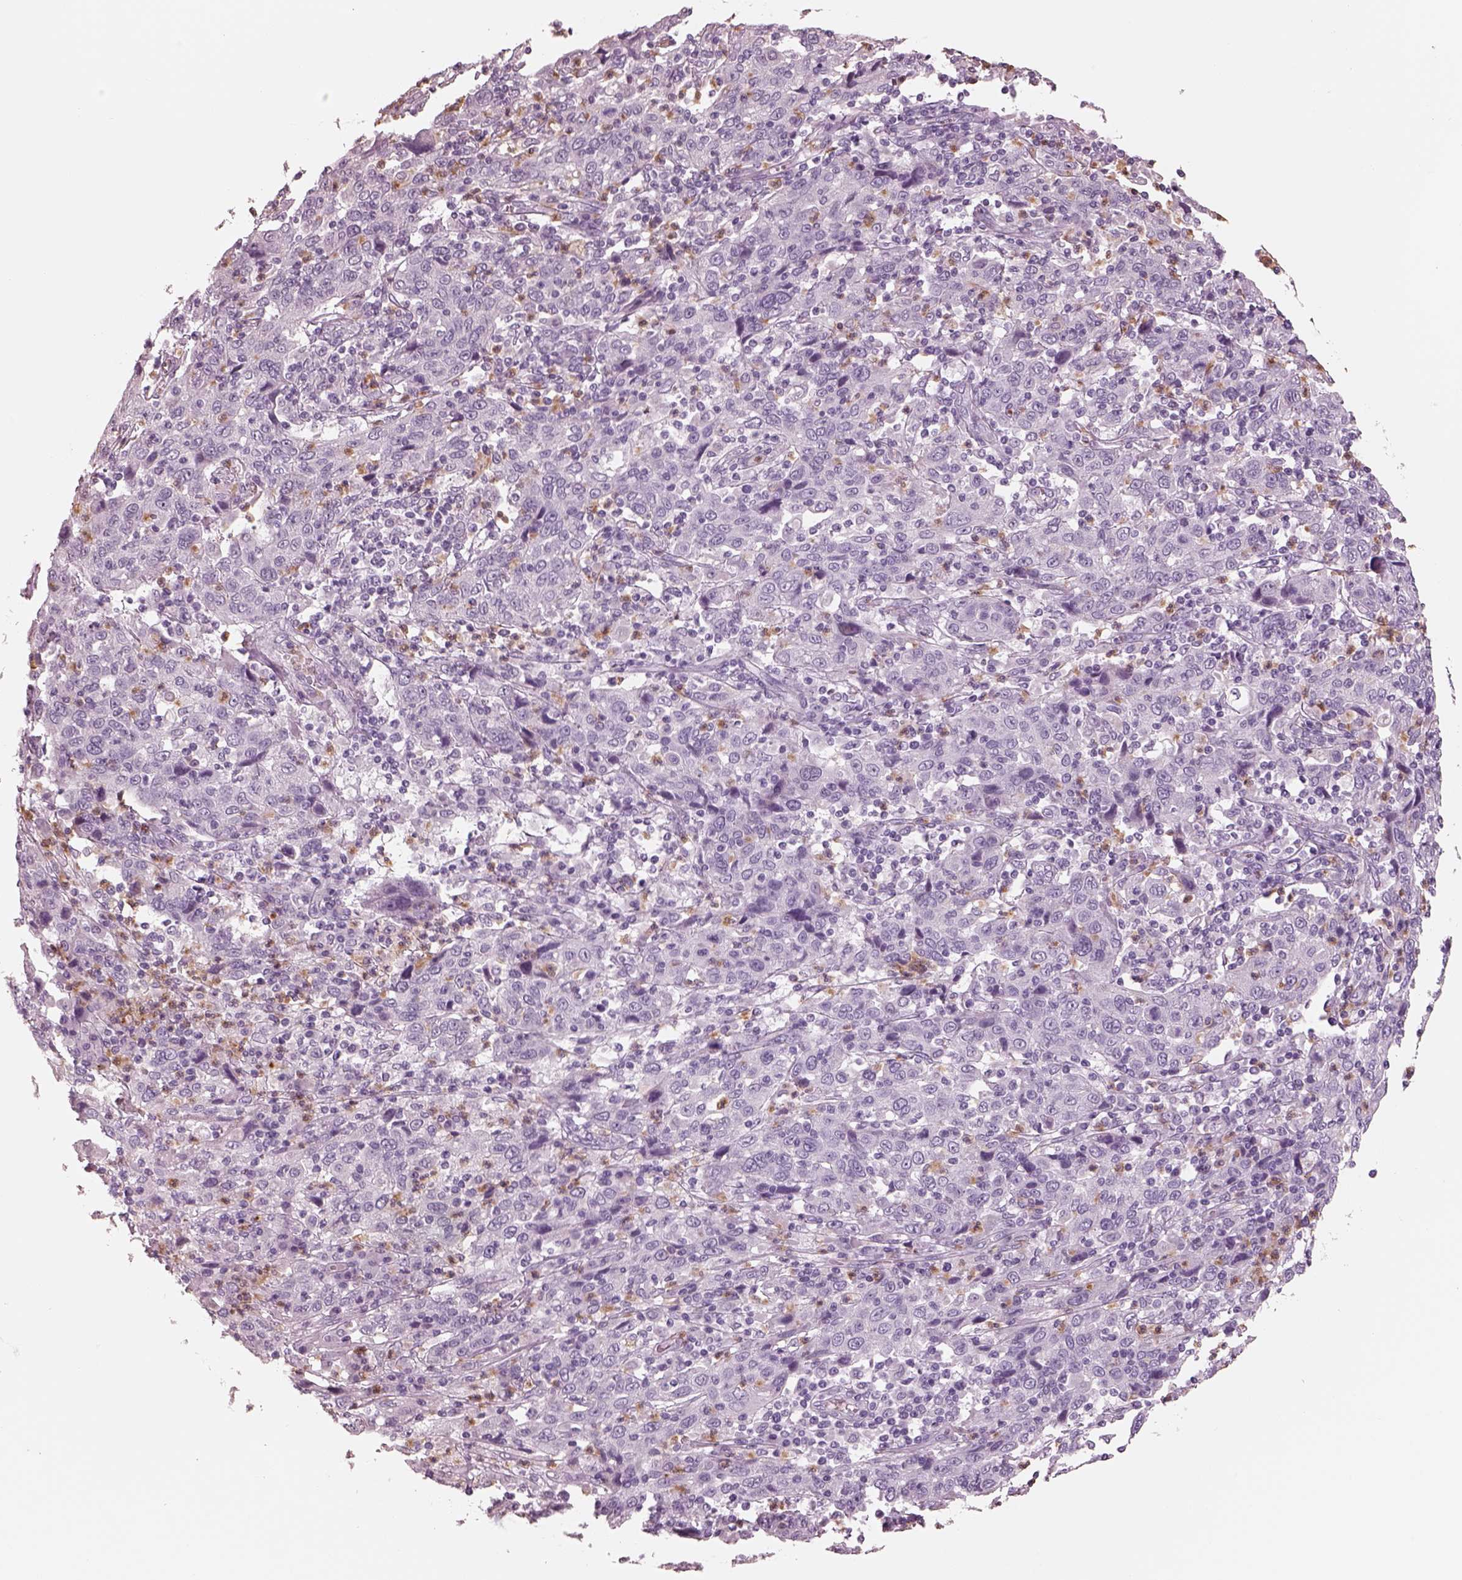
{"staining": {"intensity": "negative", "quantity": "none", "location": "none"}, "tissue": "cervical cancer", "cell_type": "Tumor cells", "image_type": "cancer", "snomed": [{"axis": "morphology", "description": "Squamous cell carcinoma, NOS"}, {"axis": "topography", "description": "Cervix"}], "caption": "DAB immunohistochemical staining of cervical squamous cell carcinoma exhibits no significant expression in tumor cells.", "gene": "ELANE", "patient": {"sex": "female", "age": 46}}